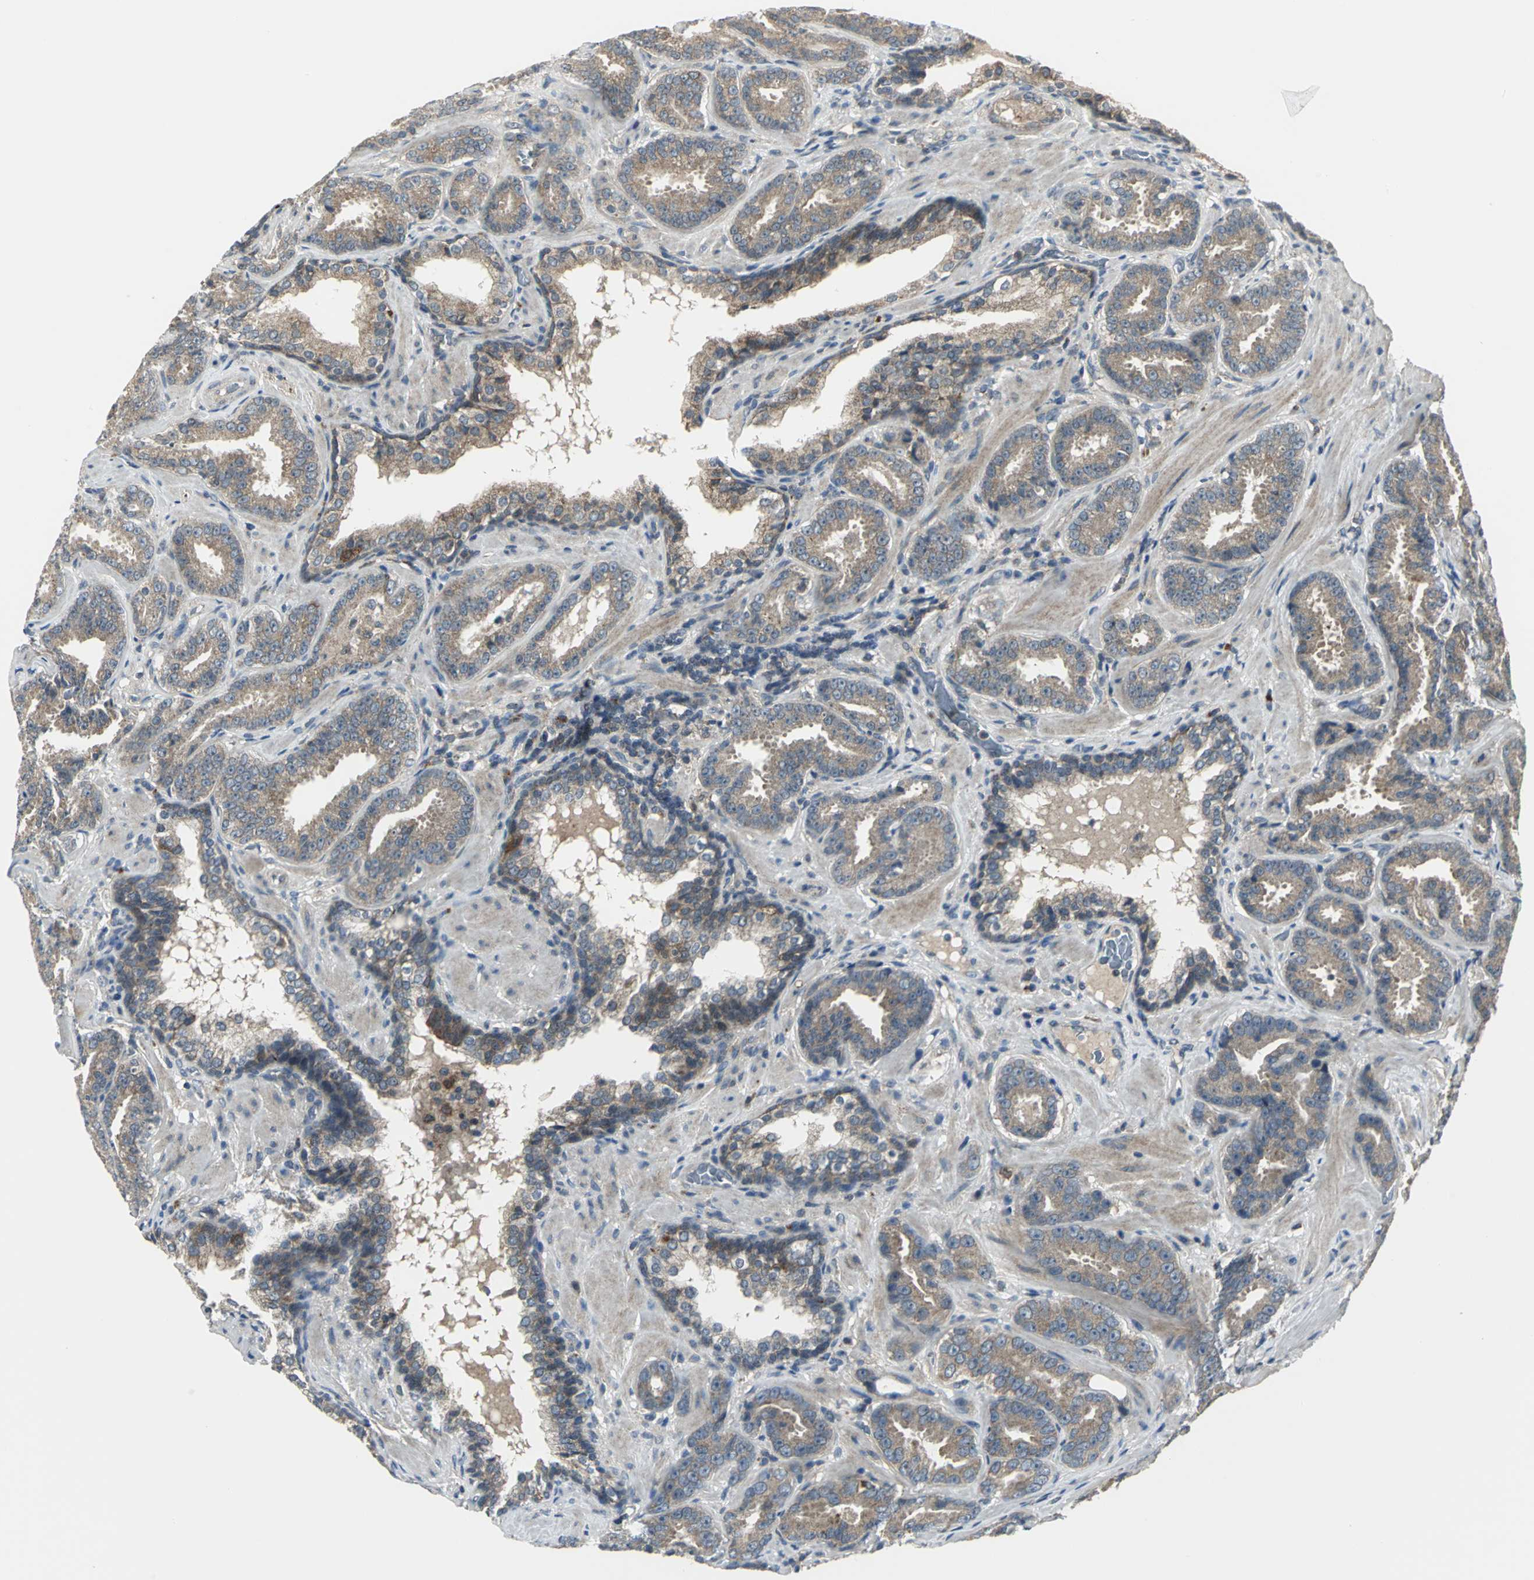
{"staining": {"intensity": "moderate", "quantity": ">75%", "location": "cytoplasmic/membranous"}, "tissue": "prostate cancer", "cell_type": "Tumor cells", "image_type": "cancer", "snomed": [{"axis": "morphology", "description": "Adenocarcinoma, Low grade"}, {"axis": "topography", "description": "Prostate"}], "caption": "Moderate cytoplasmic/membranous positivity is identified in about >75% of tumor cells in prostate cancer (low-grade adenocarcinoma).", "gene": "MAPK8IP3", "patient": {"sex": "male", "age": 59}}